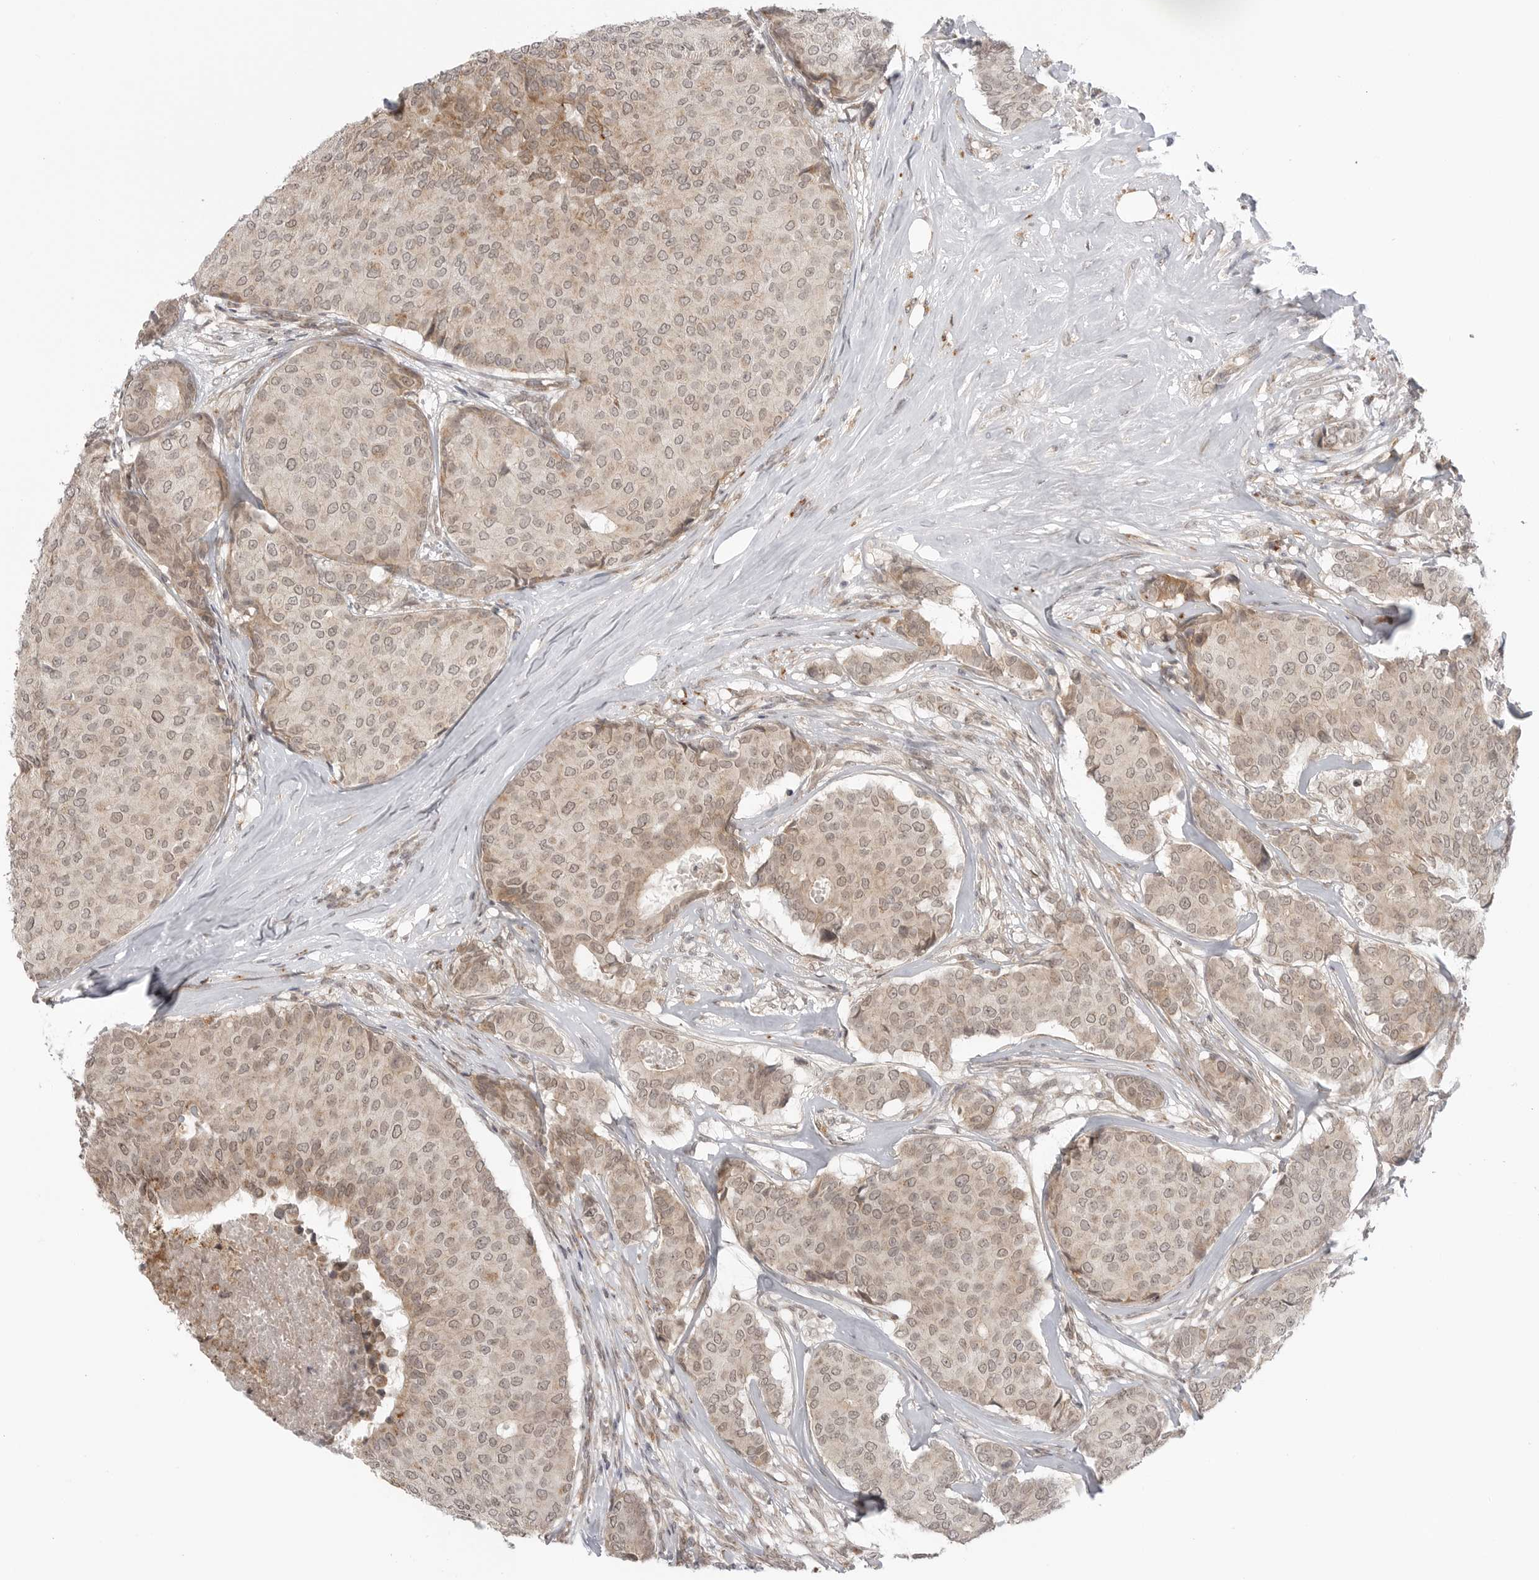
{"staining": {"intensity": "weak", "quantity": "25%-75%", "location": "cytoplasmic/membranous,nuclear"}, "tissue": "breast cancer", "cell_type": "Tumor cells", "image_type": "cancer", "snomed": [{"axis": "morphology", "description": "Duct carcinoma"}, {"axis": "topography", "description": "Breast"}], "caption": "Protein positivity by immunohistochemistry displays weak cytoplasmic/membranous and nuclear staining in approximately 25%-75% of tumor cells in infiltrating ductal carcinoma (breast).", "gene": "KALRN", "patient": {"sex": "female", "age": 75}}